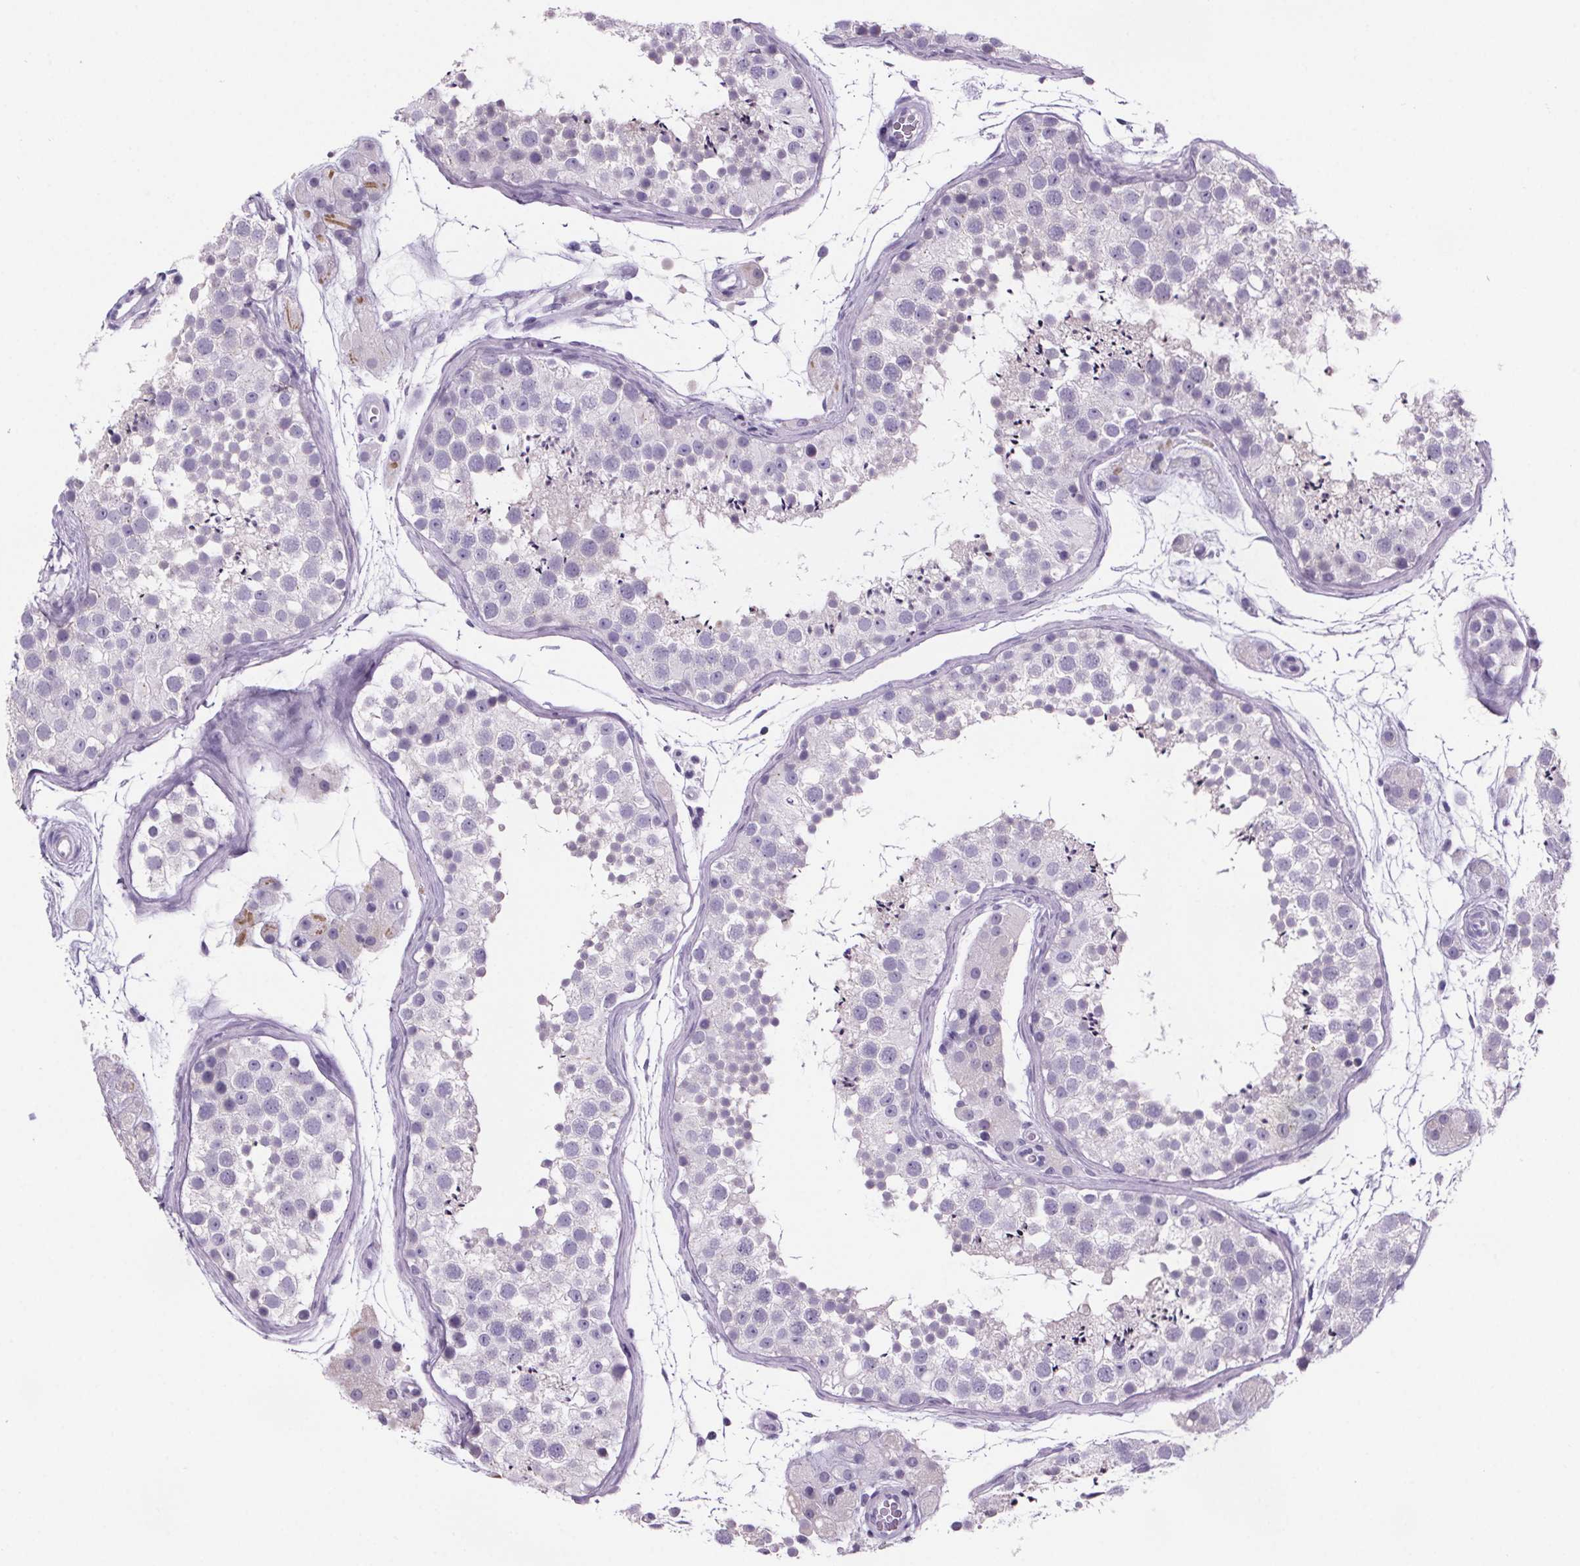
{"staining": {"intensity": "negative", "quantity": "none", "location": "none"}, "tissue": "testis", "cell_type": "Cells in seminiferous ducts", "image_type": "normal", "snomed": [{"axis": "morphology", "description": "Normal tissue, NOS"}, {"axis": "topography", "description": "Testis"}], "caption": "A histopathology image of human testis is negative for staining in cells in seminiferous ducts. (Stains: DAB (3,3'-diaminobenzidine) immunohistochemistry (IHC) with hematoxylin counter stain, Microscopy: brightfield microscopy at high magnification).", "gene": "CUBN", "patient": {"sex": "male", "age": 41}}